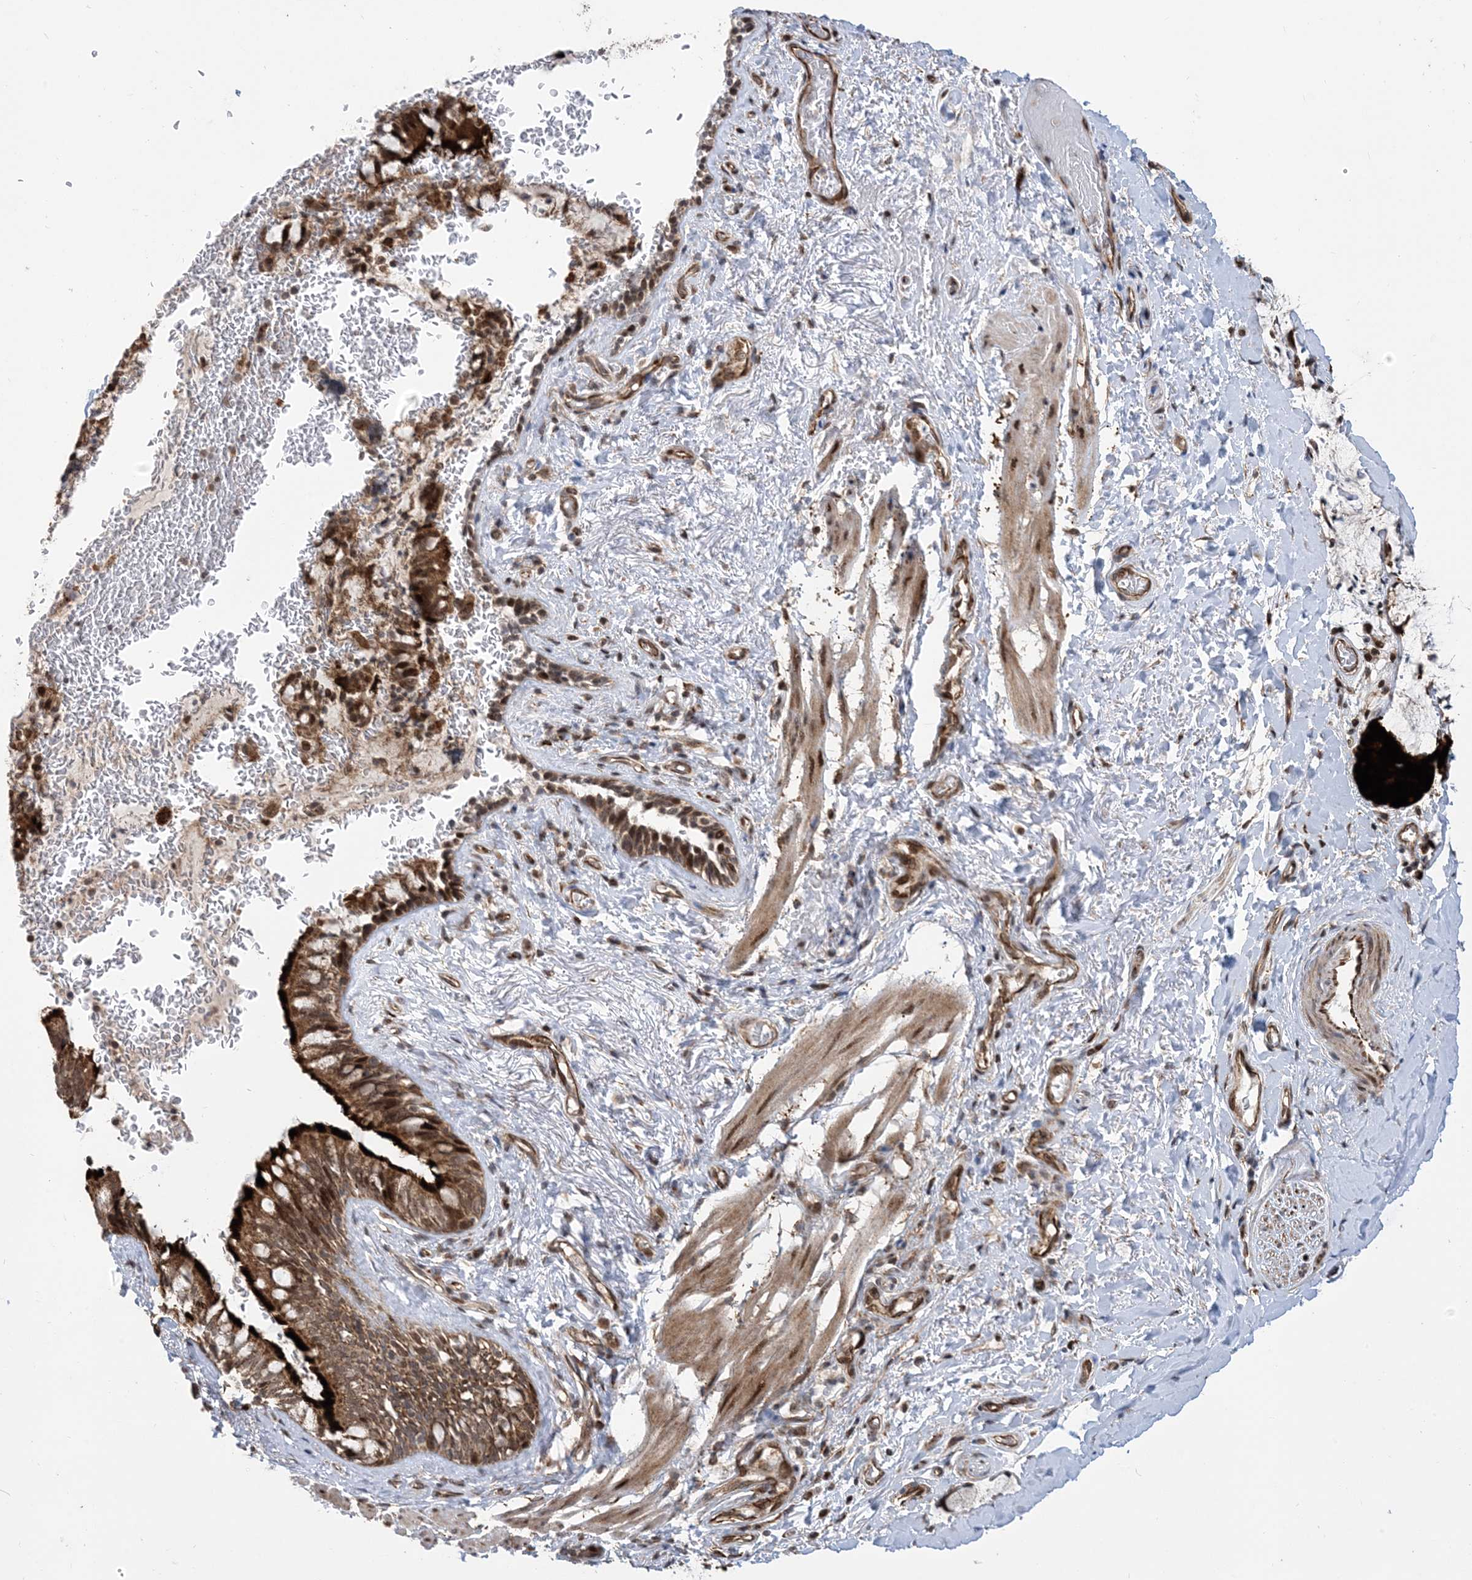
{"staining": {"intensity": "strong", "quantity": ">75%", "location": "cytoplasmic/membranous,nuclear"}, "tissue": "bronchus", "cell_type": "Respiratory epithelial cells", "image_type": "normal", "snomed": [{"axis": "morphology", "description": "Normal tissue, NOS"}, {"axis": "topography", "description": "Cartilage tissue"}, {"axis": "topography", "description": "Bronchus"}], "caption": "Bronchus was stained to show a protein in brown. There is high levels of strong cytoplasmic/membranous,nuclear positivity in about >75% of respiratory epithelial cells. Using DAB (3,3'-diaminobenzidine) (brown) and hematoxylin (blue) stains, captured at high magnification using brightfield microscopy.", "gene": "FAM9B", "patient": {"sex": "female", "age": 36}}